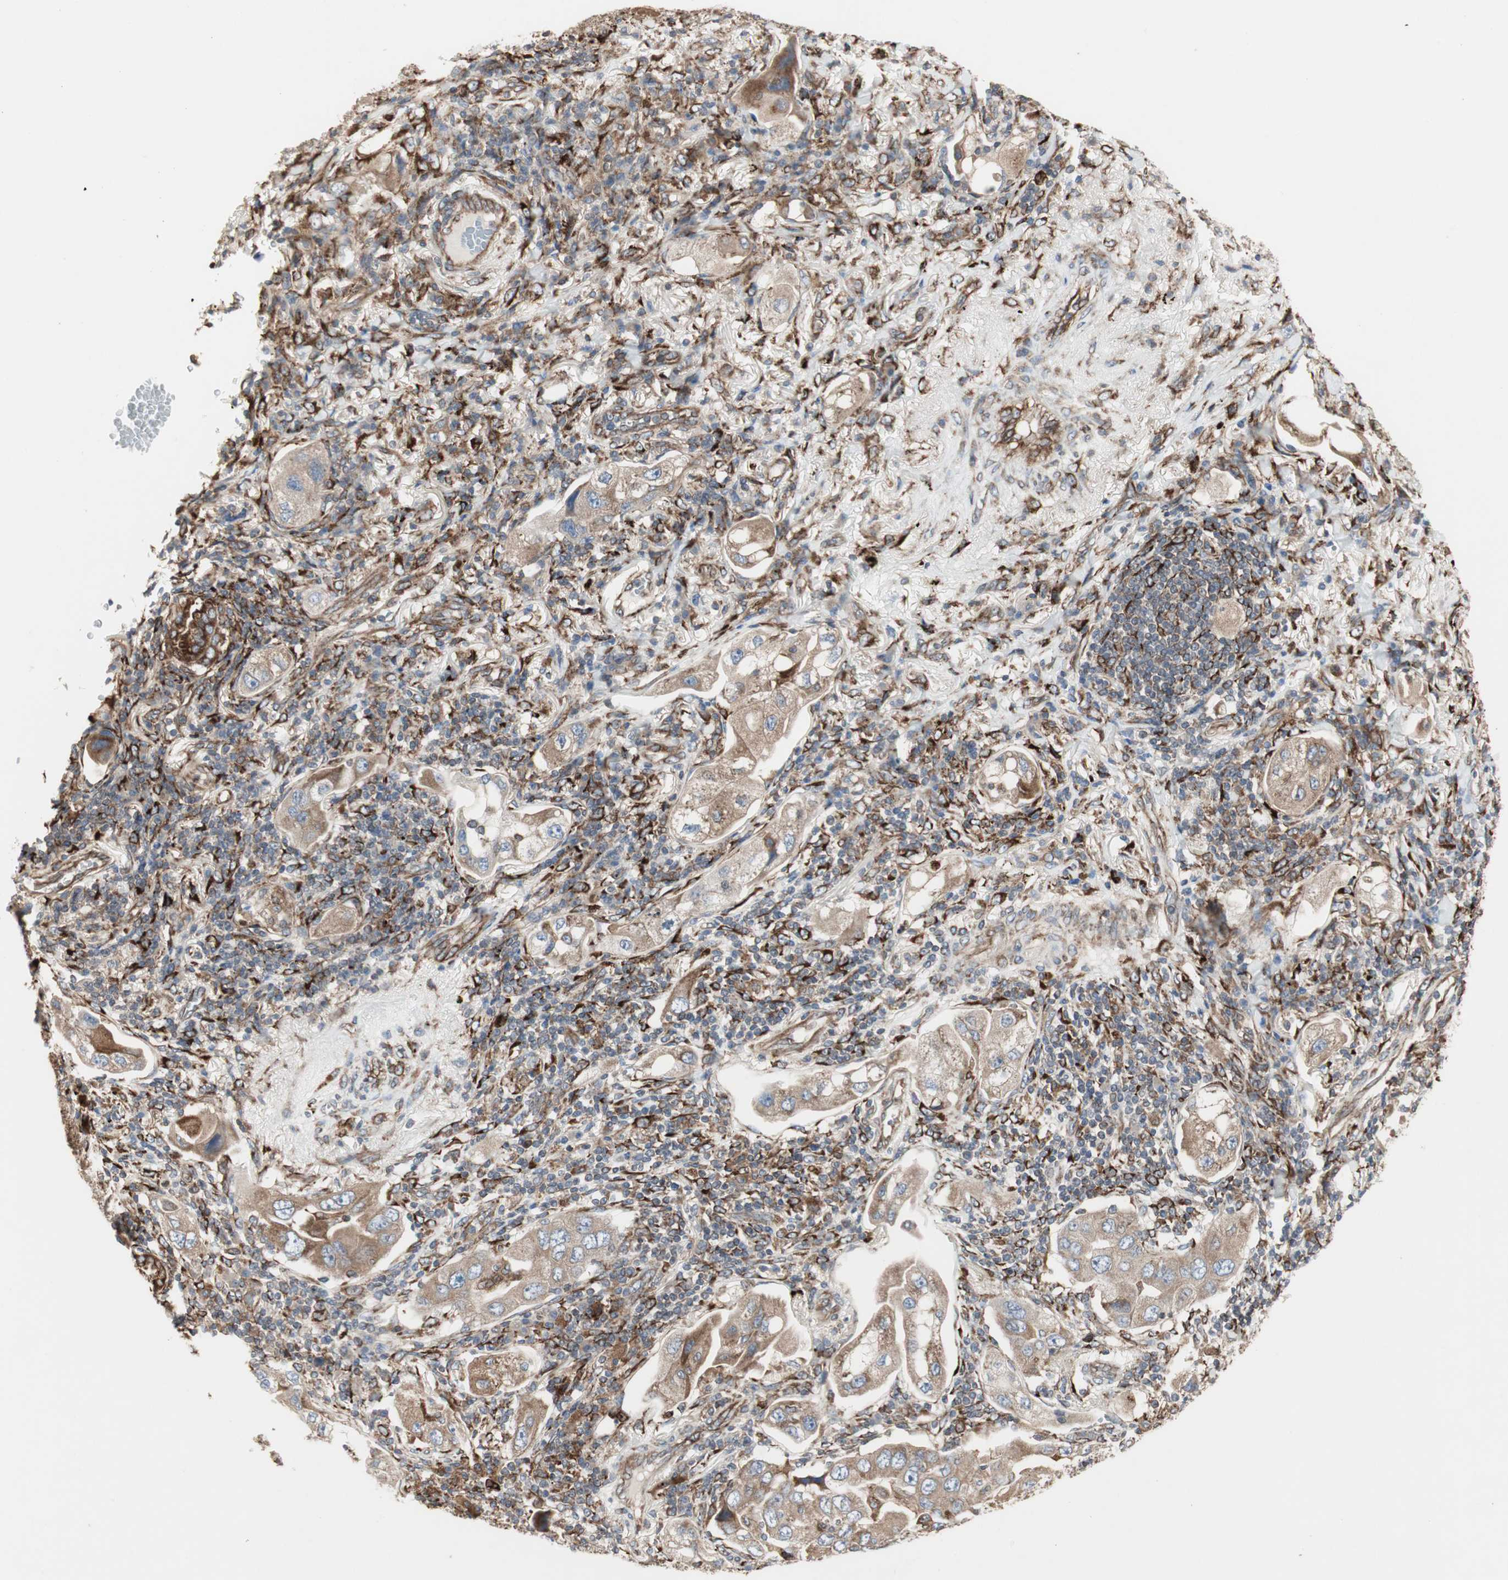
{"staining": {"intensity": "moderate", "quantity": ">75%", "location": "cytoplasmic/membranous"}, "tissue": "lung cancer", "cell_type": "Tumor cells", "image_type": "cancer", "snomed": [{"axis": "morphology", "description": "Adenocarcinoma, NOS"}, {"axis": "topography", "description": "Lung"}], "caption": "This photomicrograph reveals IHC staining of lung adenocarcinoma, with medium moderate cytoplasmic/membranous staining in approximately >75% of tumor cells.", "gene": "H6PD", "patient": {"sex": "female", "age": 65}}